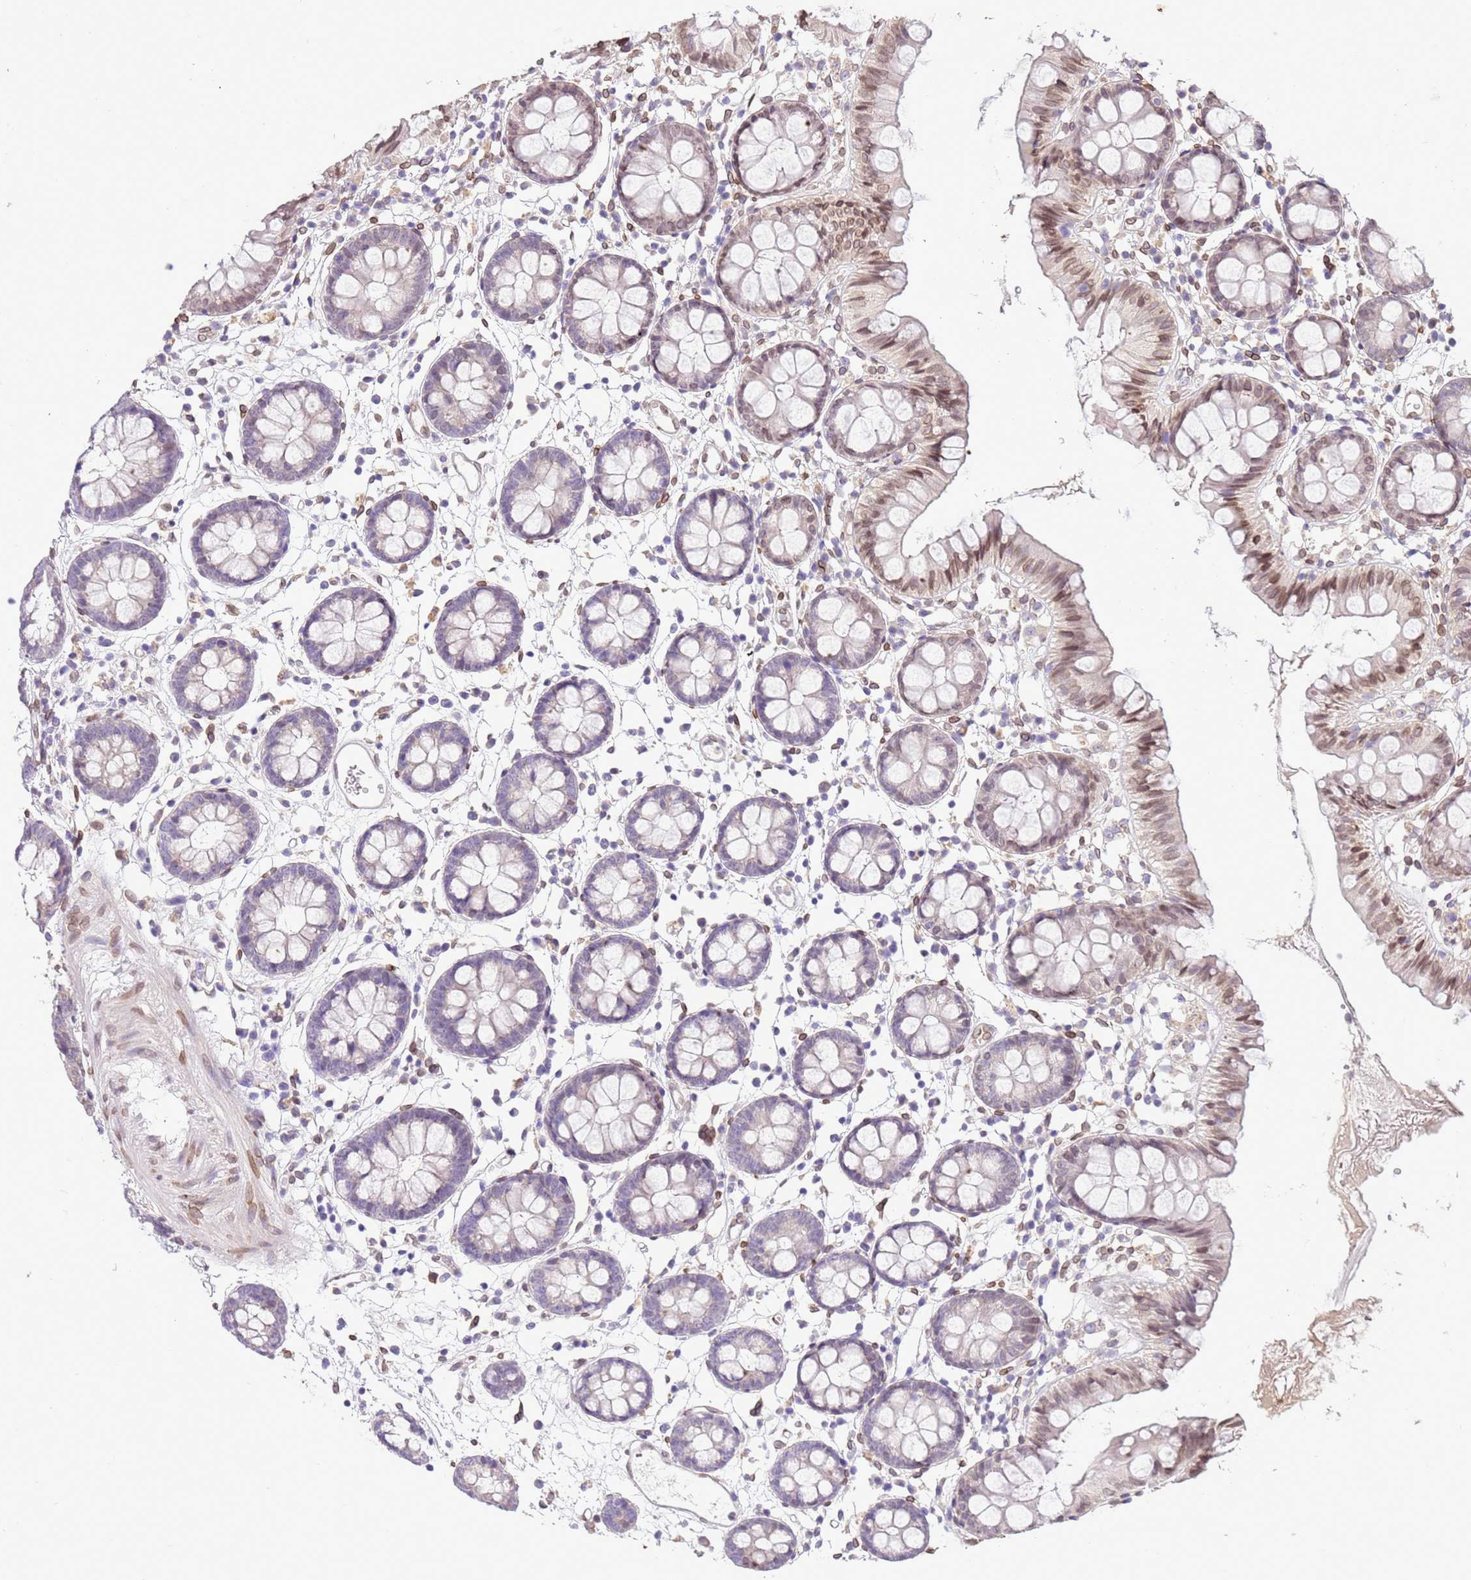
{"staining": {"intensity": "moderate", "quantity": ">75%", "location": "cytoplasmic/membranous,nuclear"}, "tissue": "colon", "cell_type": "Endothelial cells", "image_type": "normal", "snomed": [{"axis": "morphology", "description": "Normal tissue, NOS"}, {"axis": "topography", "description": "Colon"}], "caption": "Protein staining of unremarkable colon displays moderate cytoplasmic/membranous,nuclear staining in approximately >75% of endothelial cells.", "gene": "TMEM47", "patient": {"sex": "female", "age": 84}}